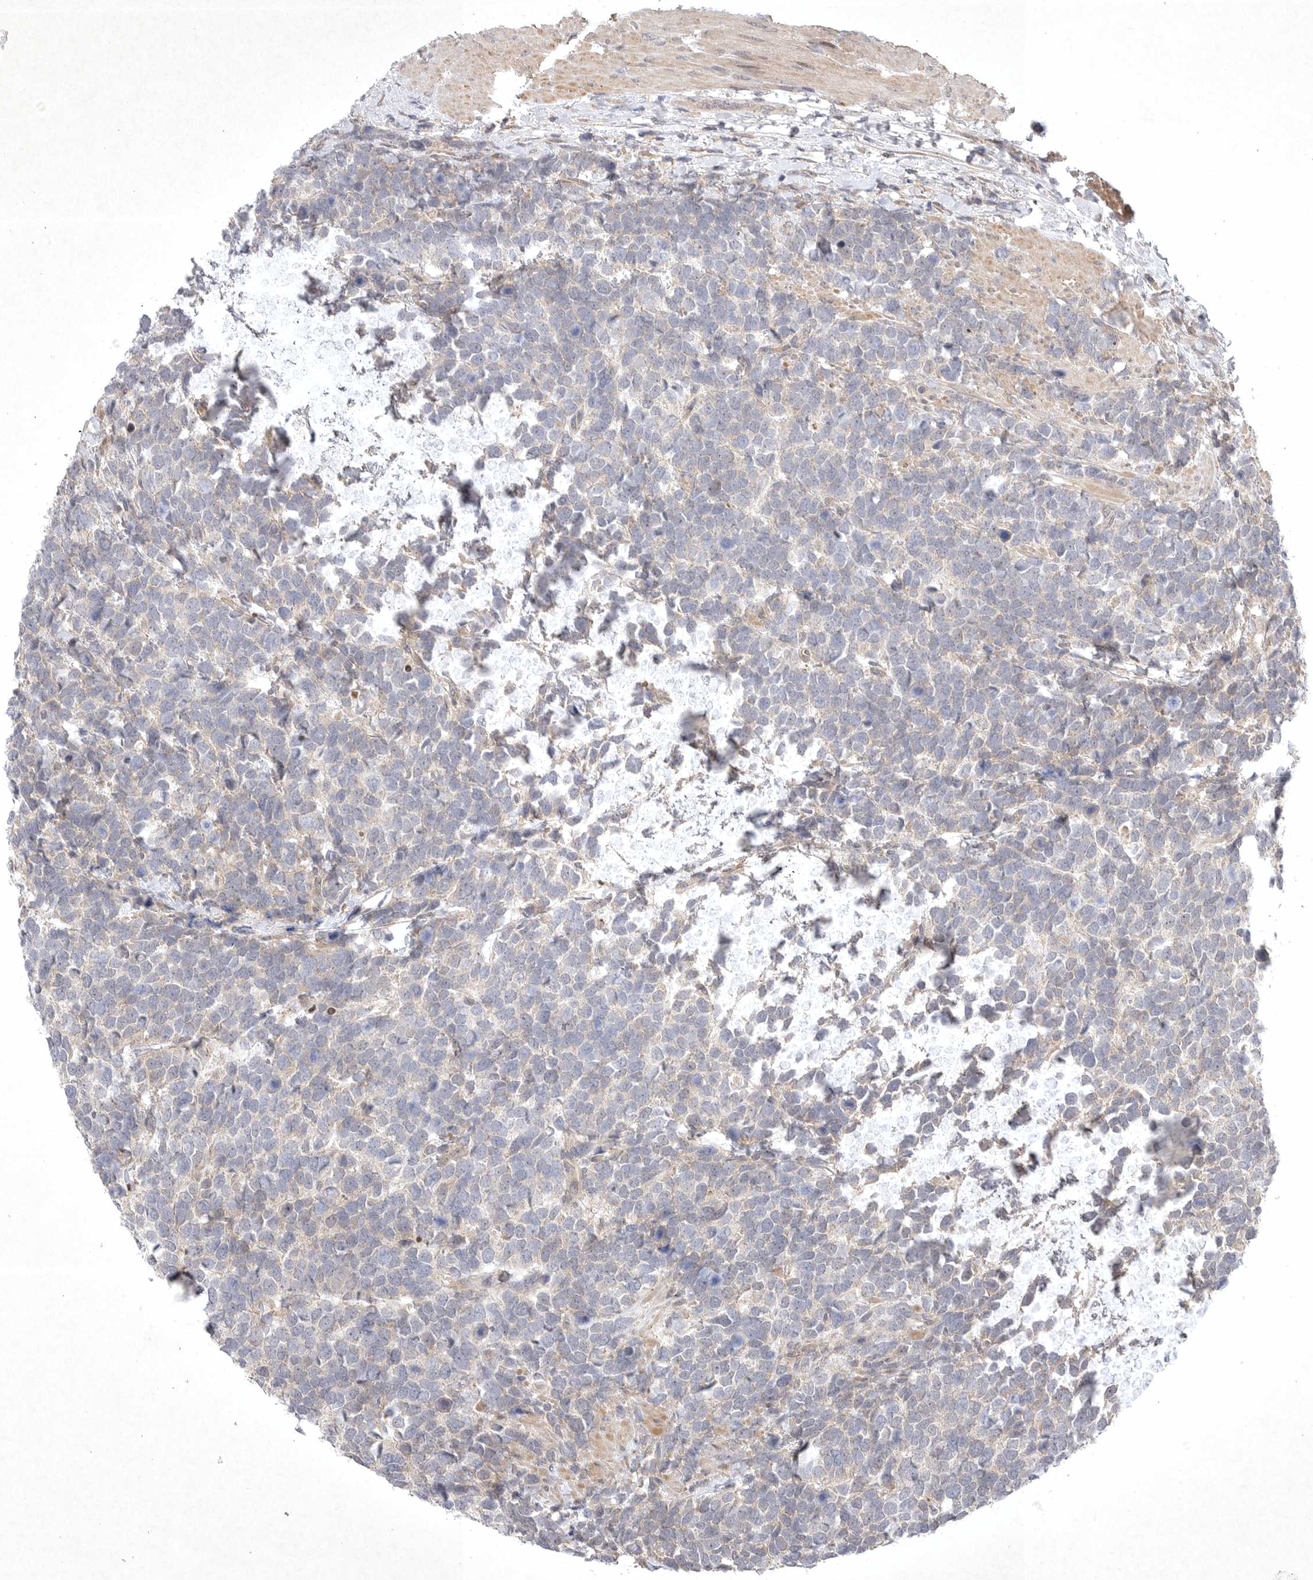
{"staining": {"intensity": "weak", "quantity": "<25%", "location": "cytoplasmic/membranous"}, "tissue": "urothelial cancer", "cell_type": "Tumor cells", "image_type": "cancer", "snomed": [{"axis": "morphology", "description": "Urothelial carcinoma, High grade"}, {"axis": "topography", "description": "Urinary bladder"}], "caption": "This is an IHC micrograph of human urothelial cancer. There is no expression in tumor cells.", "gene": "PTPDC1", "patient": {"sex": "female", "age": 82}}